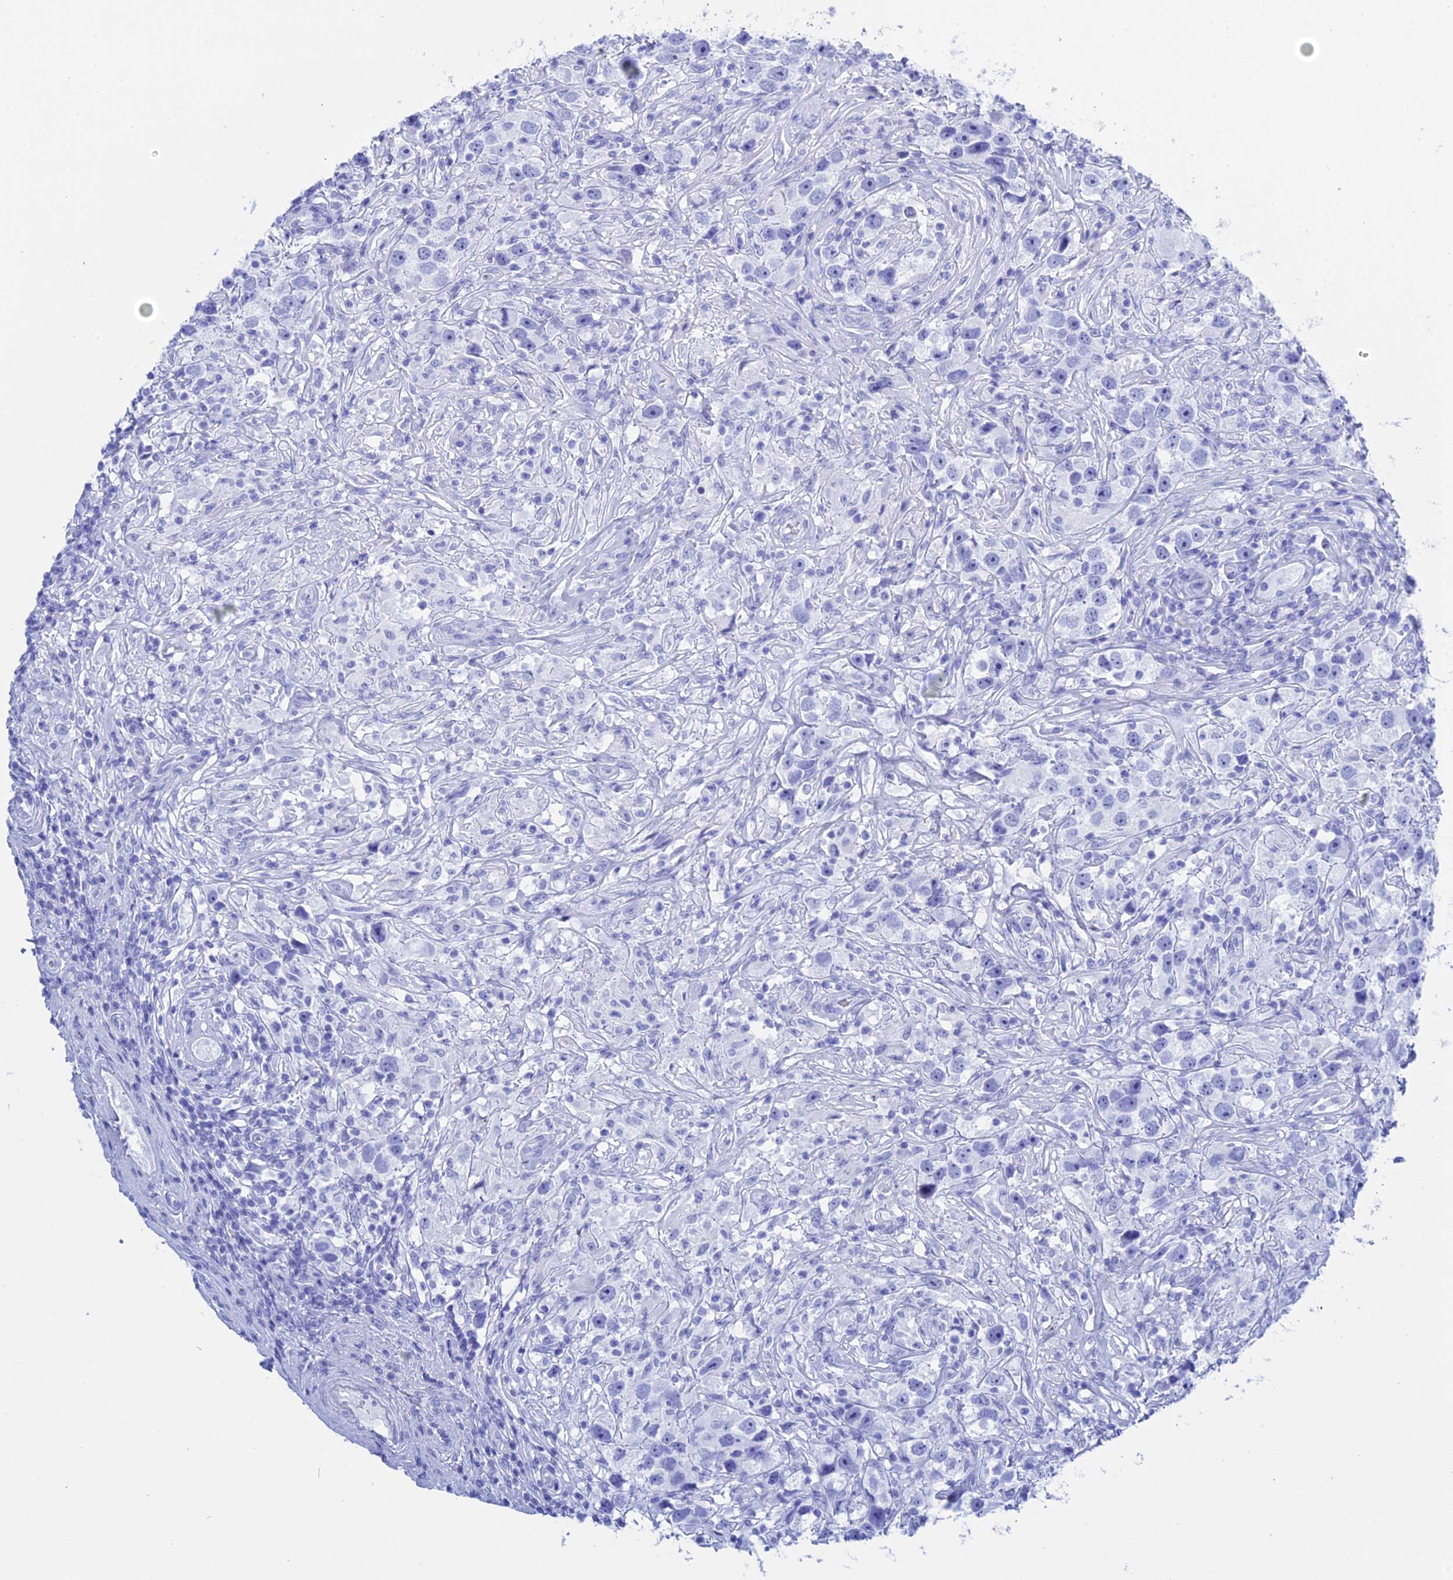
{"staining": {"intensity": "negative", "quantity": "none", "location": "none"}, "tissue": "testis cancer", "cell_type": "Tumor cells", "image_type": "cancer", "snomed": [{"axis": "morphology", "description": "Seminoma, NOS"}, {"axis": "topography", "description": "Testis"}], "caption": "This is an immunohistochemistry image of seminoma (testis). There is no positivity in tumor cells.", "gene": "TEX101", "patient": {"sex": "male", "age": 49}}